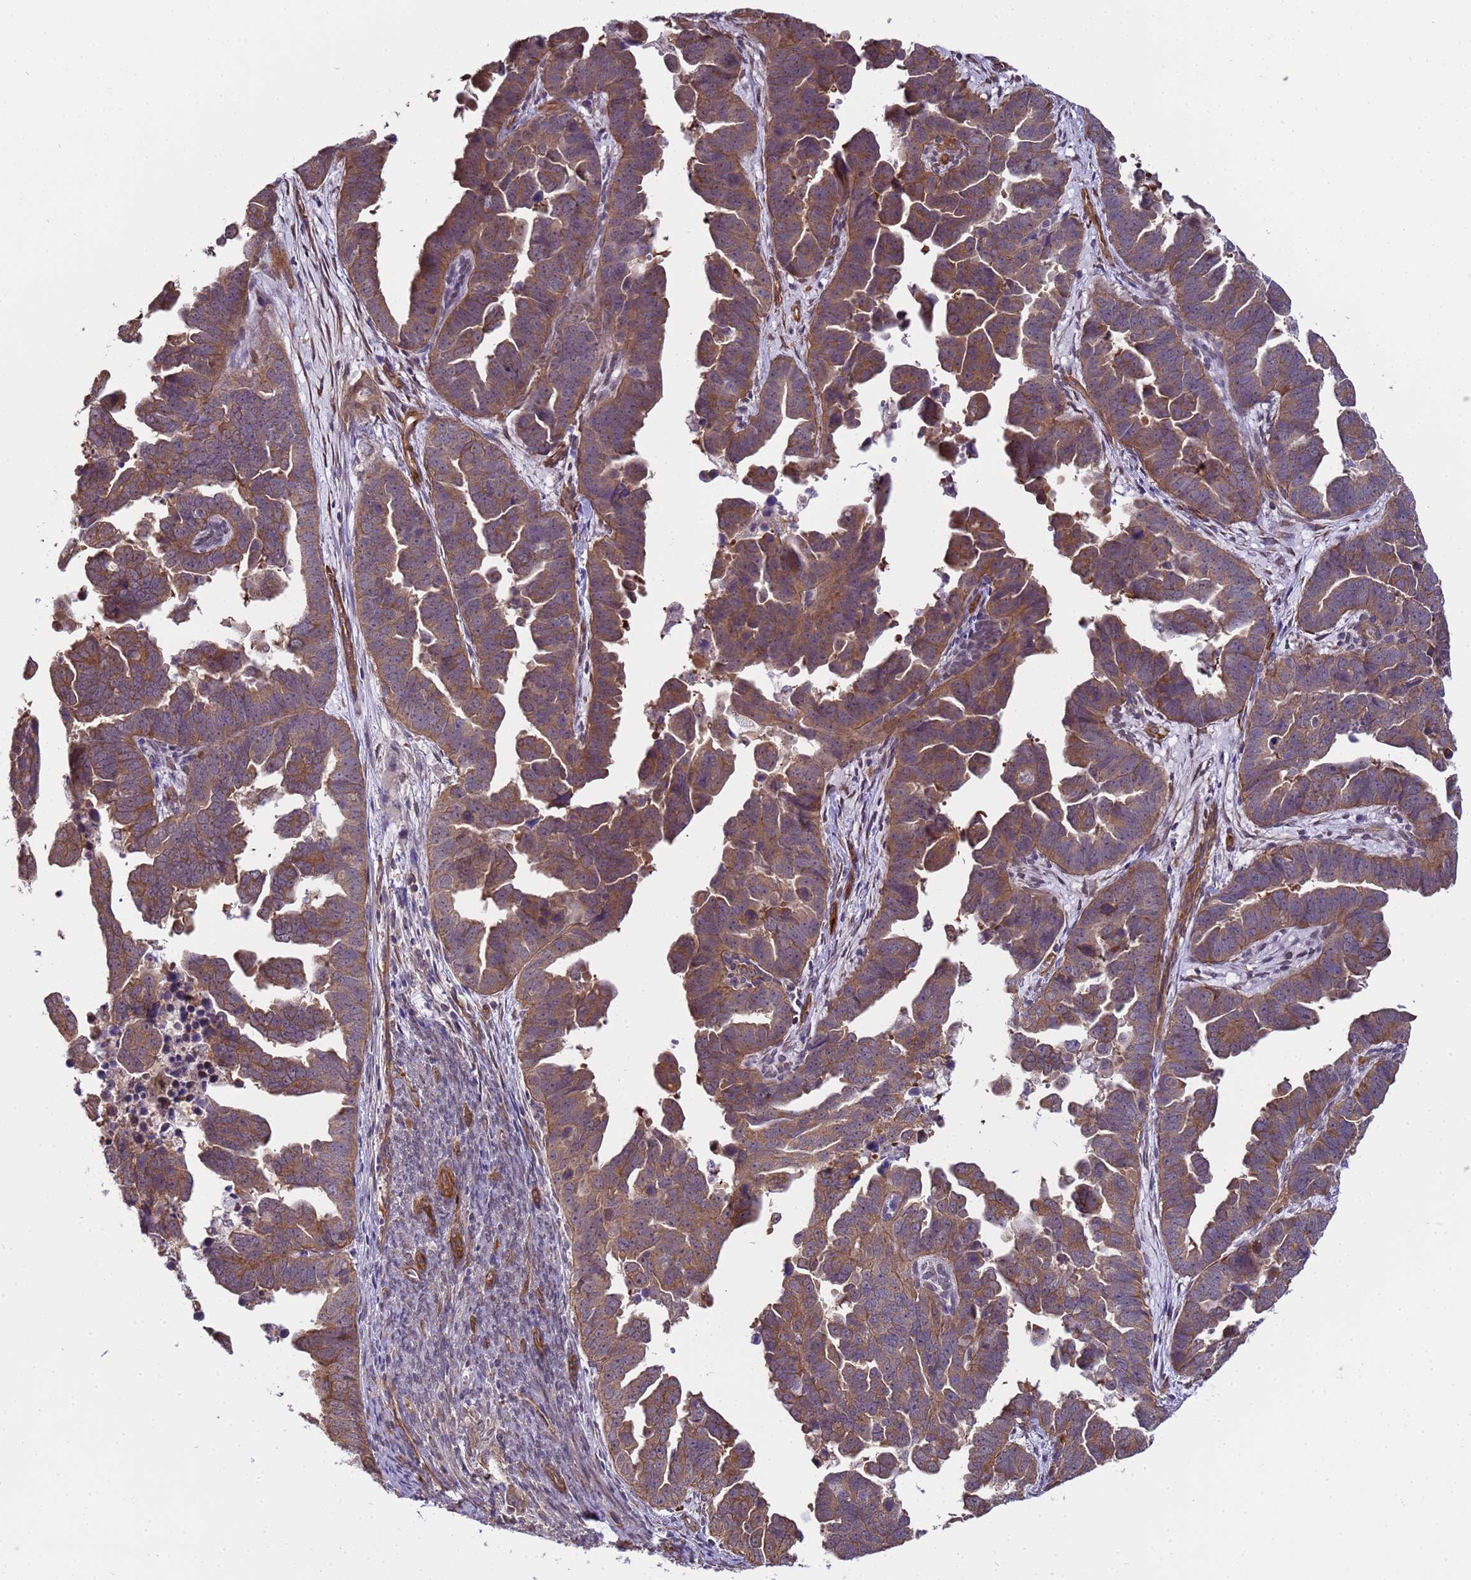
{"staining": {"intensity": "moderate", "quantity": ">75%", "location": "cytoplasmic/membranous"}, "tissue": "endometrial cancer", "cell_type": "Tumor cells", "image_type": "cancer", "snomed": [{"axis": "morphology", "description": "Adenocarcinoma, NOS"}, {"axis": "topography", "description": "Endometrium"}], "caption": "IHC histopathology image of neoplastic tissue: human endometrial cancer stained using IHC demonstrates medium levels of moderate protein expression localized specifically in the cytoplasmic/membranous of tumor cells, appearing as a cytoplasmic/membranous brown color.", "gene": "ITGB4", "patient": {"sex": "female", "age": 75}}